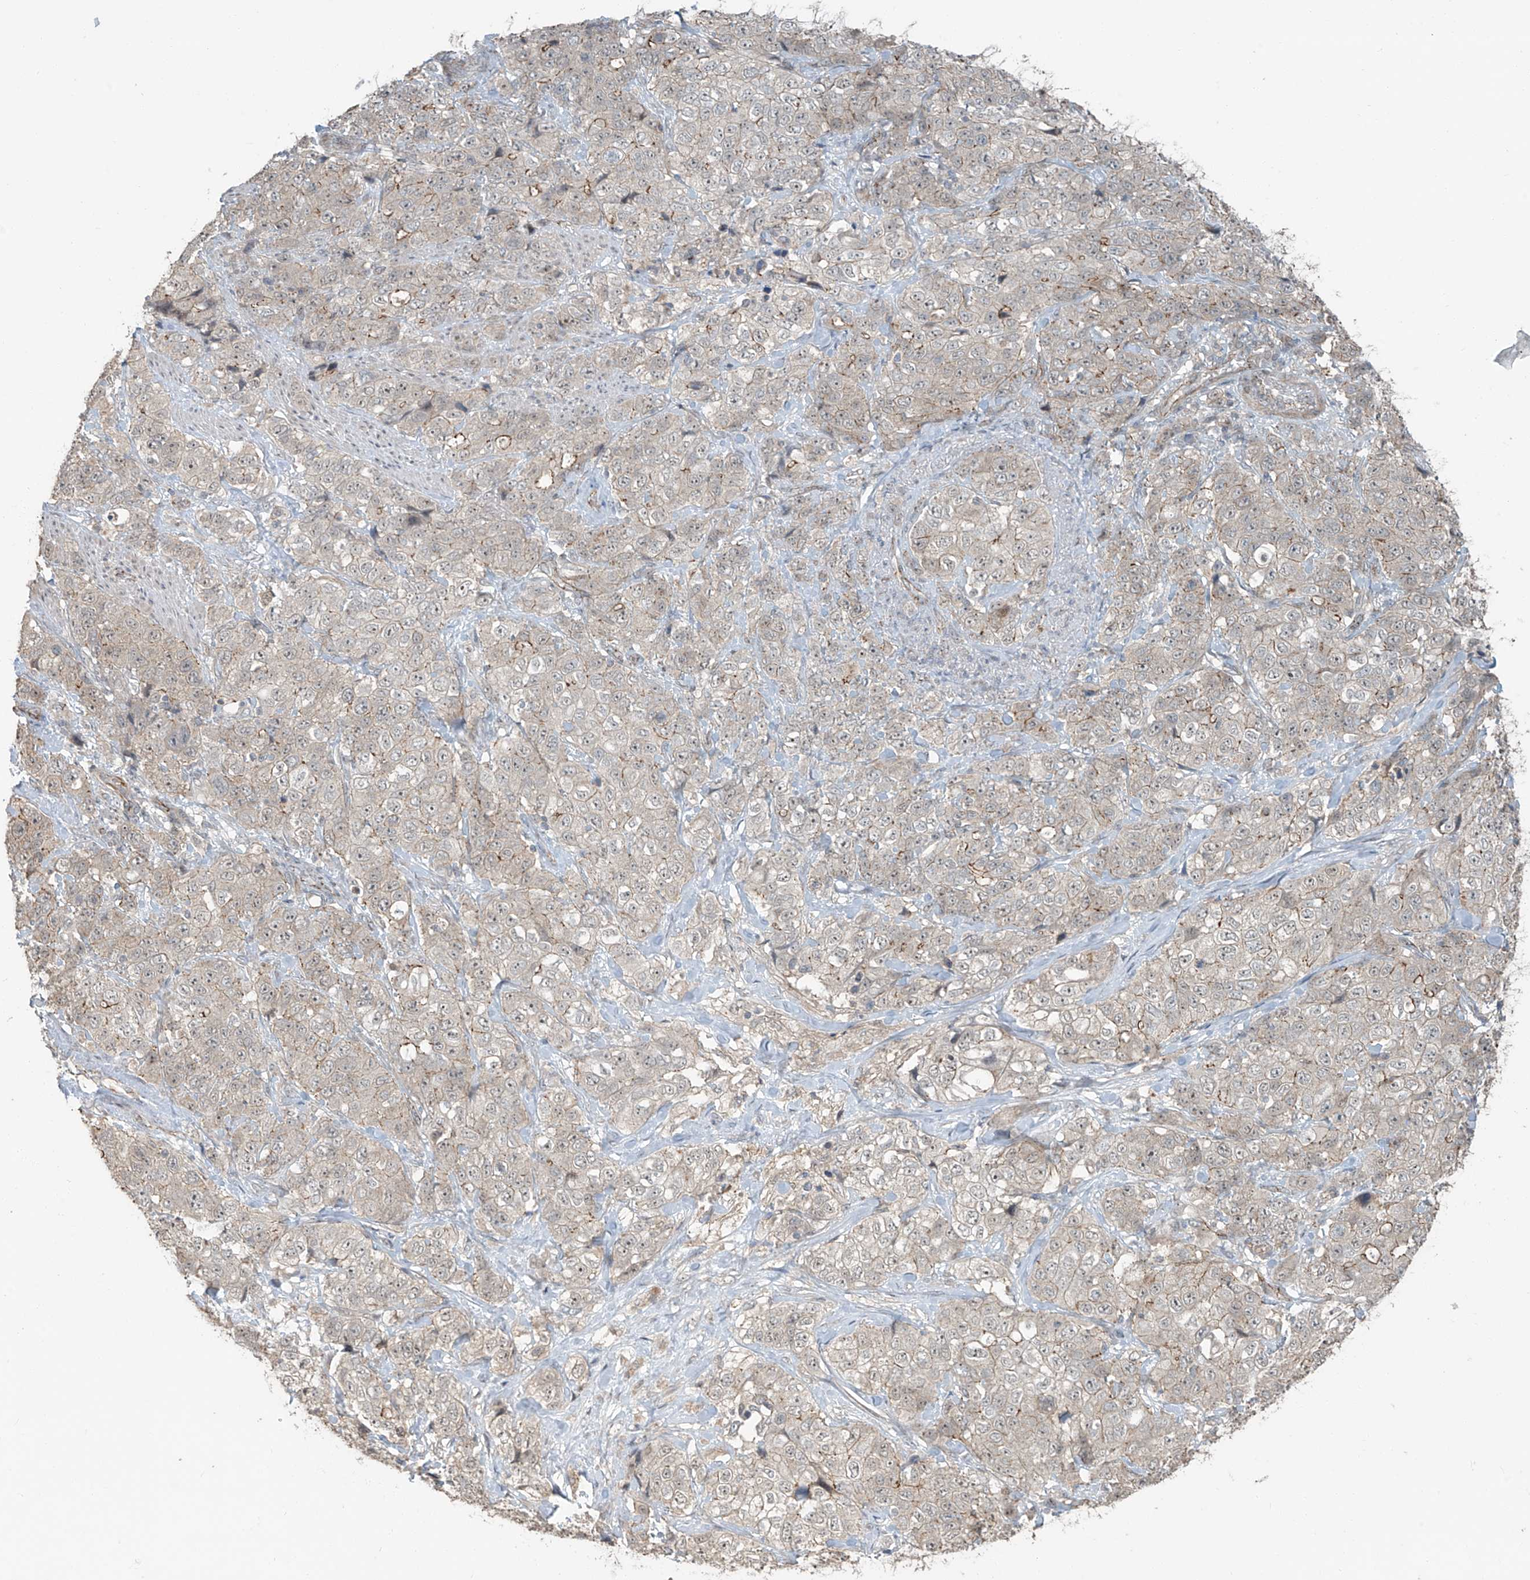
{"staining": {"intensity": "weak", "quantity": "25%-75%", "location": "cytoplasmic/membranous"}, "tissue": "stomach cancer", "cell_type": "Tumor cells", "image_type": "cancer", "snomed": [{"axis": "morphology", "description": "Adenocarcinoma, NOS"}, {"axis": "topography", "description": "Stomach"}], "caption": "IHC histopathology image of neoplastic tissue: stomach cancer (adenocarcinoma) stained using immunohistochemistry exhibits low levels of weak protein expression localized specifically in the cytoplasmic/membranous of tumor cells, appearing as a cytoplasmic/membranous brown color.", "gene": "ZNF16", "patient": {"sex": "male", "age": 48}}